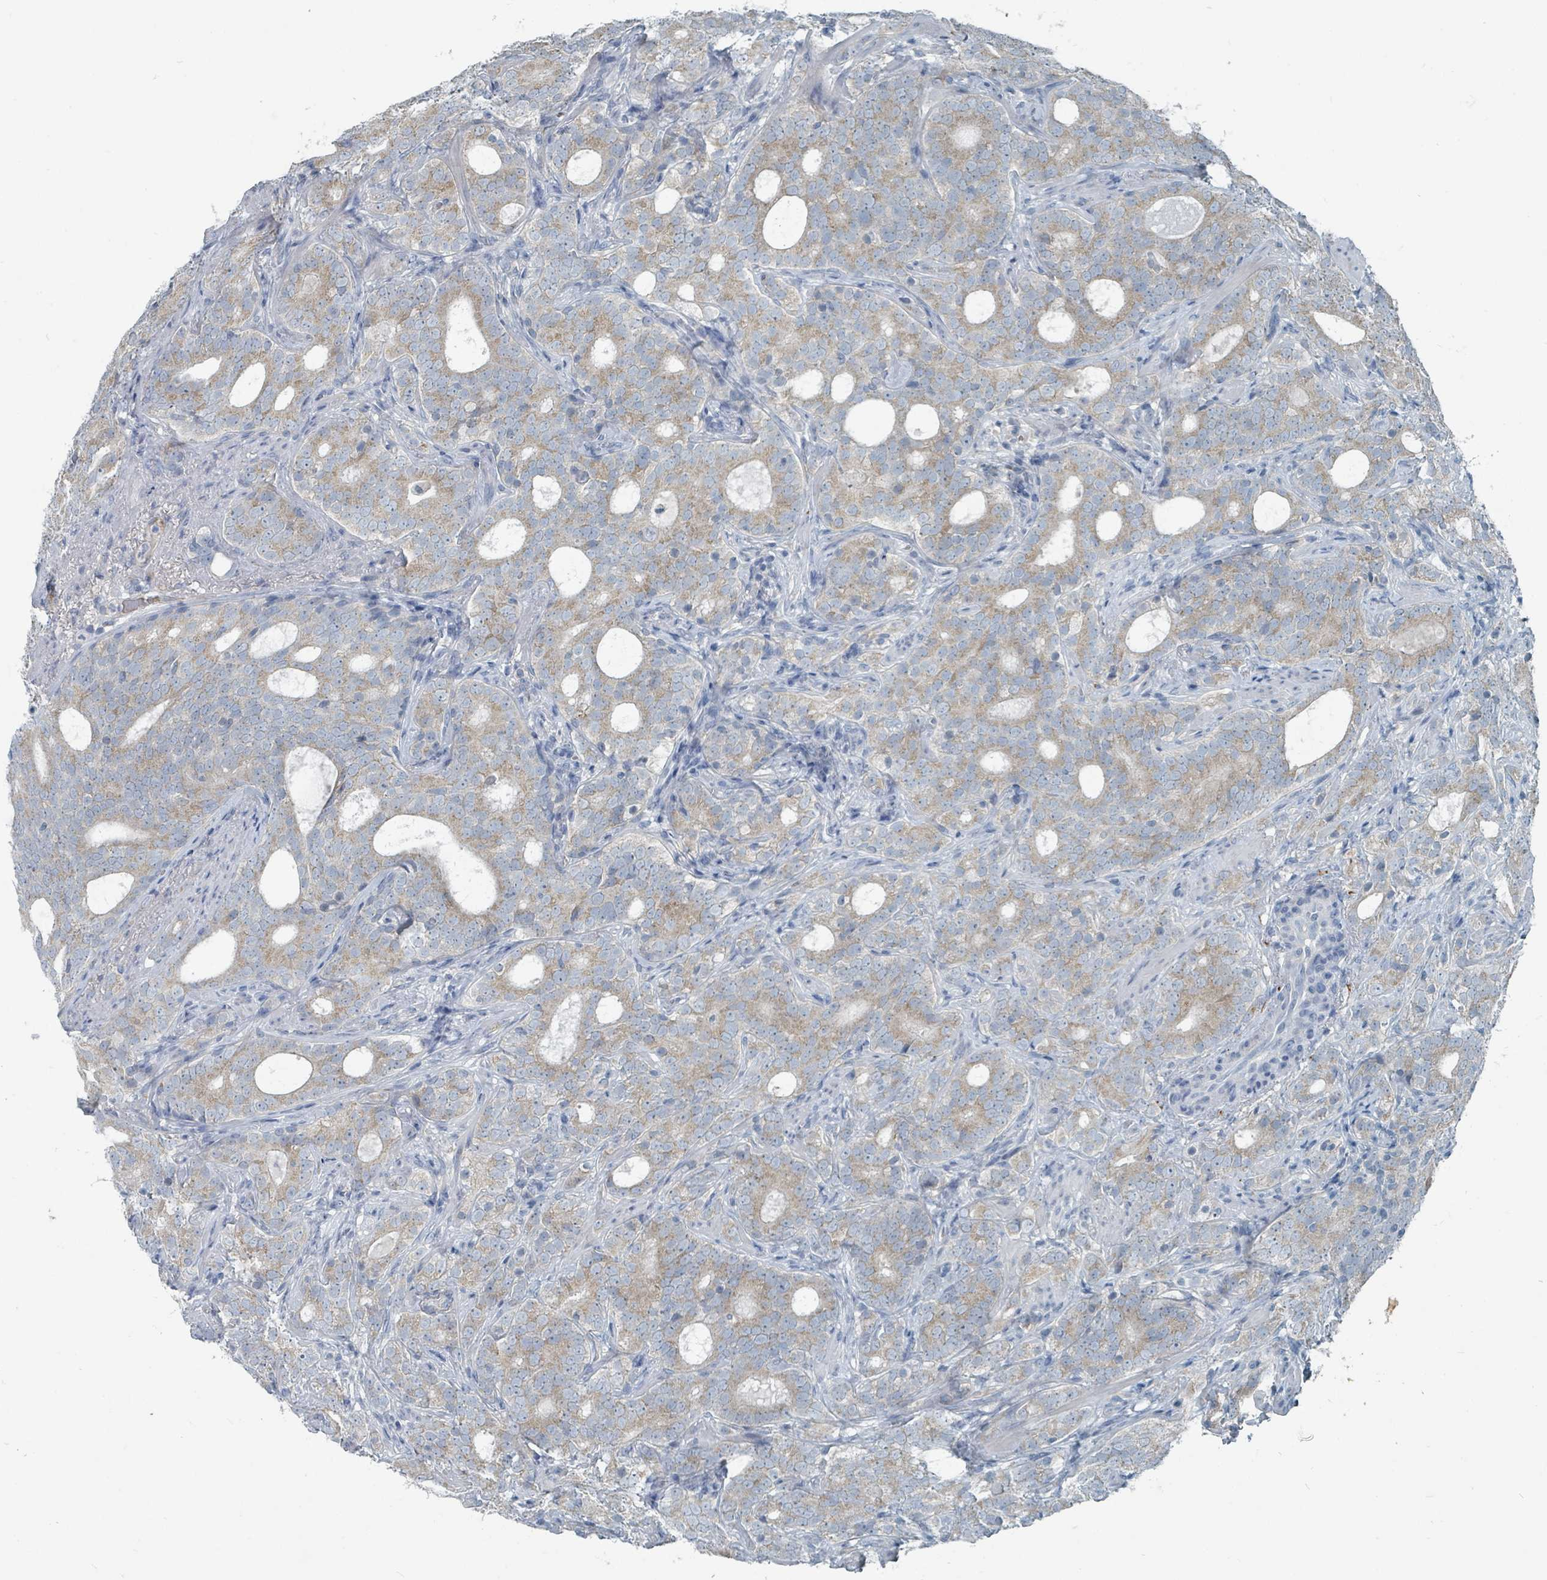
{"staining": {"intensity": "weak", "quantity": ">75%", "location": "cytoplasmic/membranous"}, "tissue": "prostate cancer", "cell_type": "Tumor cells", "image_type": "cancer", "snomed": [{"axis": "morphology", "description": "Adenocarcinoma, High grade"}, {"axis": "topography", "description": "Prostate"}], "caption": "IHC of human prostate cancer (adenocarcinoma (high-grade)) displays low levels of weak cytoplasmic/membranous expression in approximately >75% of tumor cells.", "gene": "RASA4", "patient": {"sex": "male", "age": 64}}